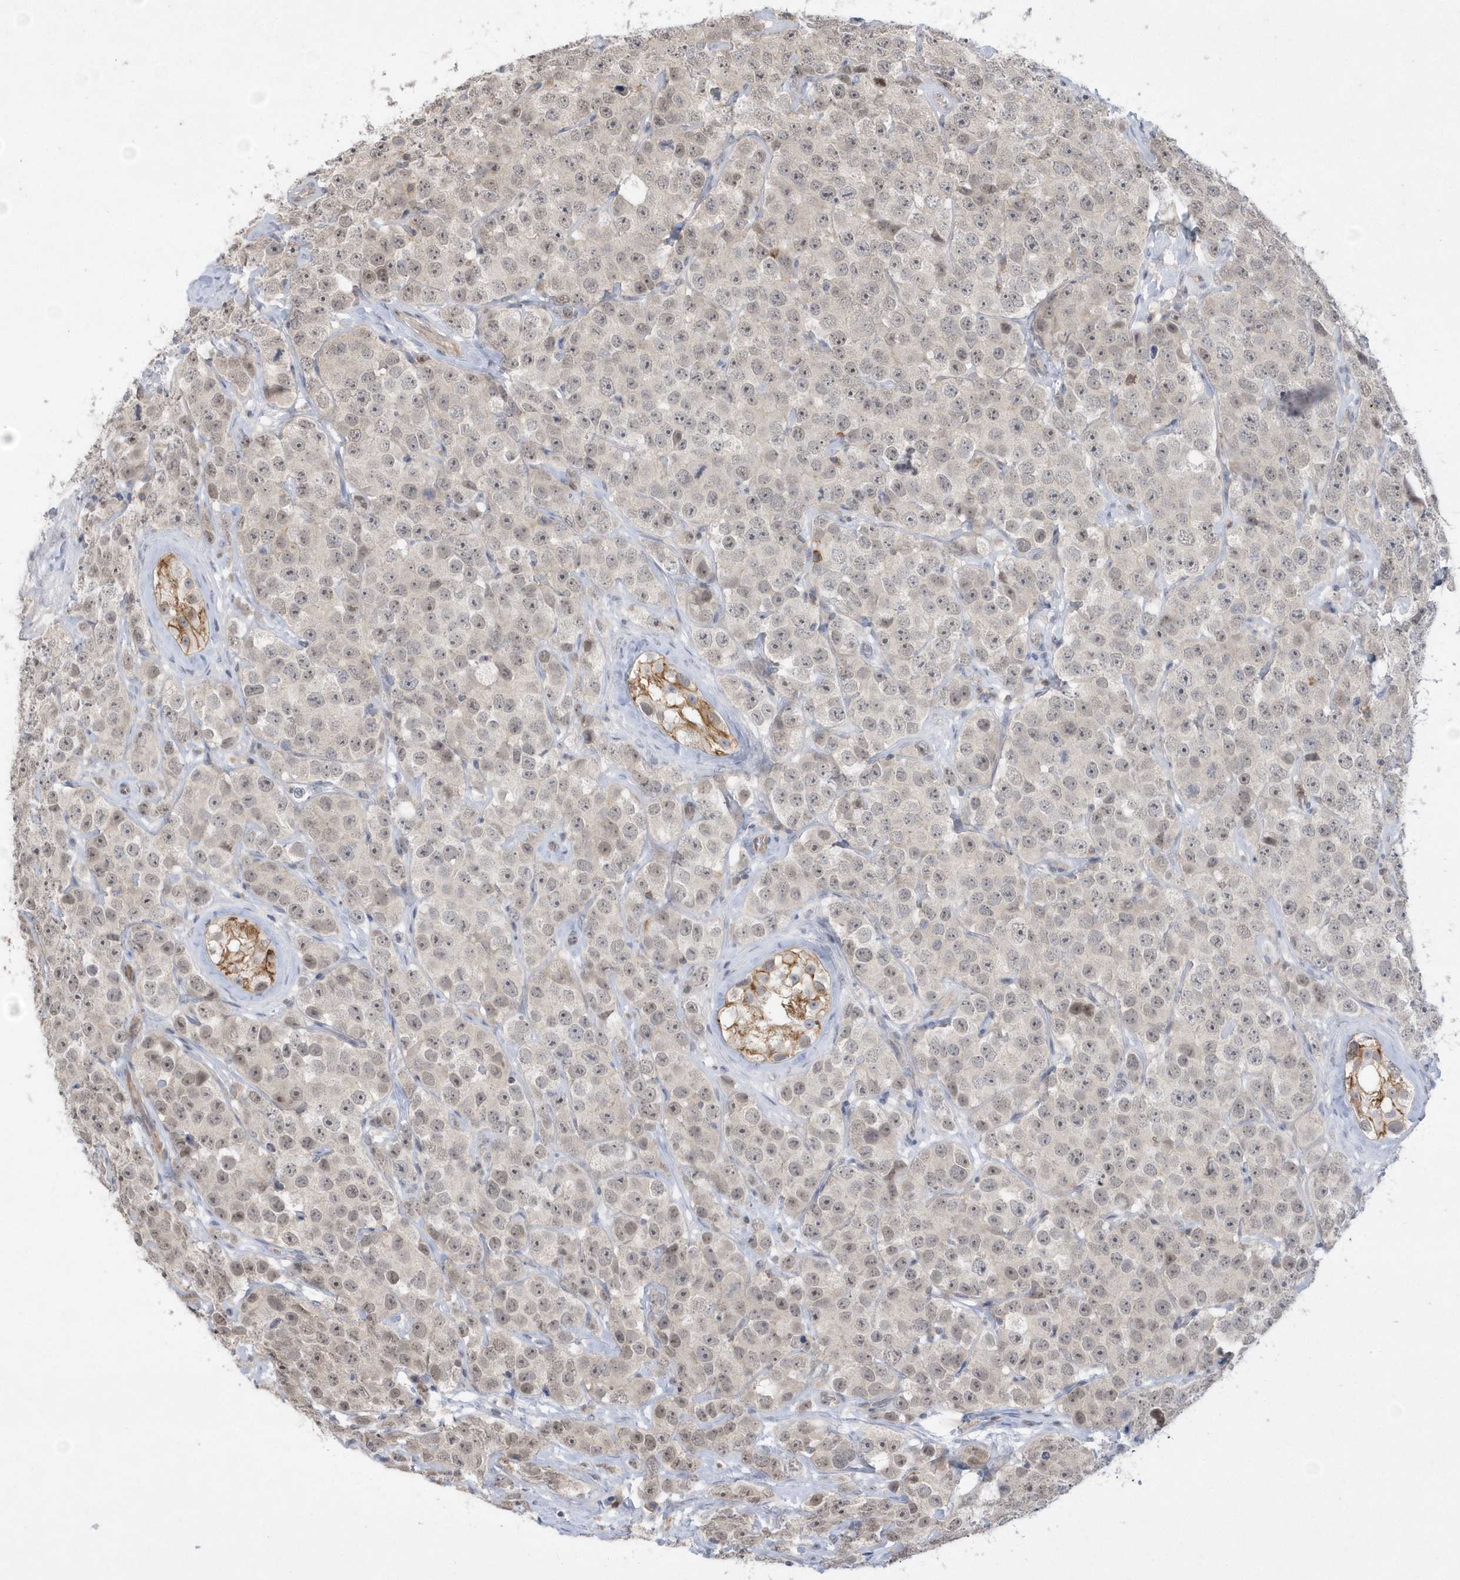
{"staining": {"intensity": "negative", "quantity": "none", "location": "none"}, "tissue": "testis cancer", "cell_type": "Tumor cells", "image_type": "cancer", "snomed": [{"axis": "morphology", "description": "Seminoma, NOS"}, {"axis": "topography", "description": "Testis"}], "caption": "A micrograph of testis seminoma stained for a protein shows no brown staining in tumor cells.", "gene": "CRIP3", "patient": {"sex": "male", "age": 28}}